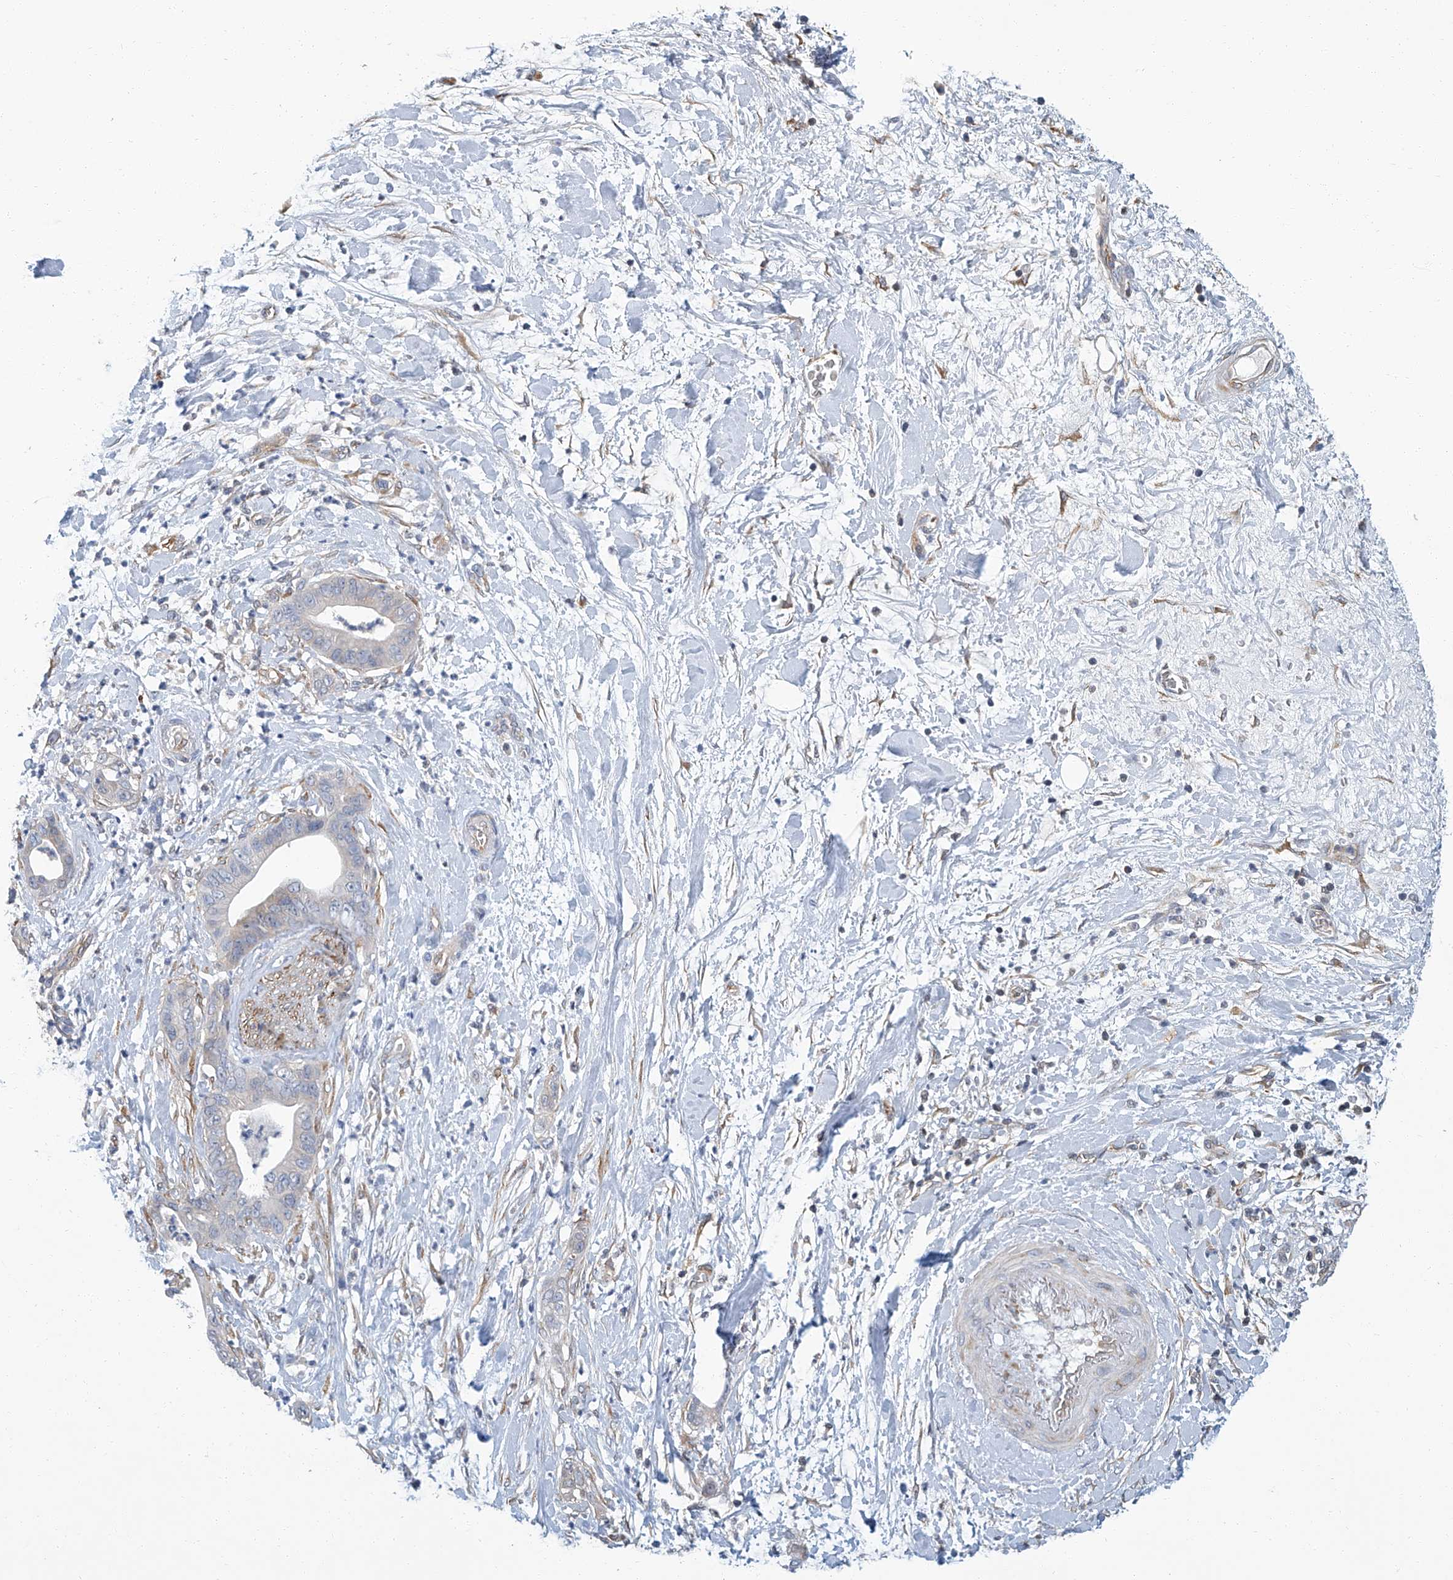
{"staining": {"intensity": "weak", "quantity": "<25%", "location": "cytoplasmic/membranous"}, "tissue": "pancreatic cancer", "cell_type": "Tumor cells", "image_type": "cancer", "snomed": [{"axis": "morphology", "description": "Adenocarcinoma, NOS"}, {"axis": "topography", "description": "Pancreas"}], "caption": "IHC micrograph of neoplastic tissue: human adenocarcinoma (pancreatic) stained with DAB (3,3'-diaminobenzidine) displays no significant protein expression in tumor cells. Nuclei are stained in blue.", "gene": "PSMB10", "patient": {"sex": "female", "age": 78}}